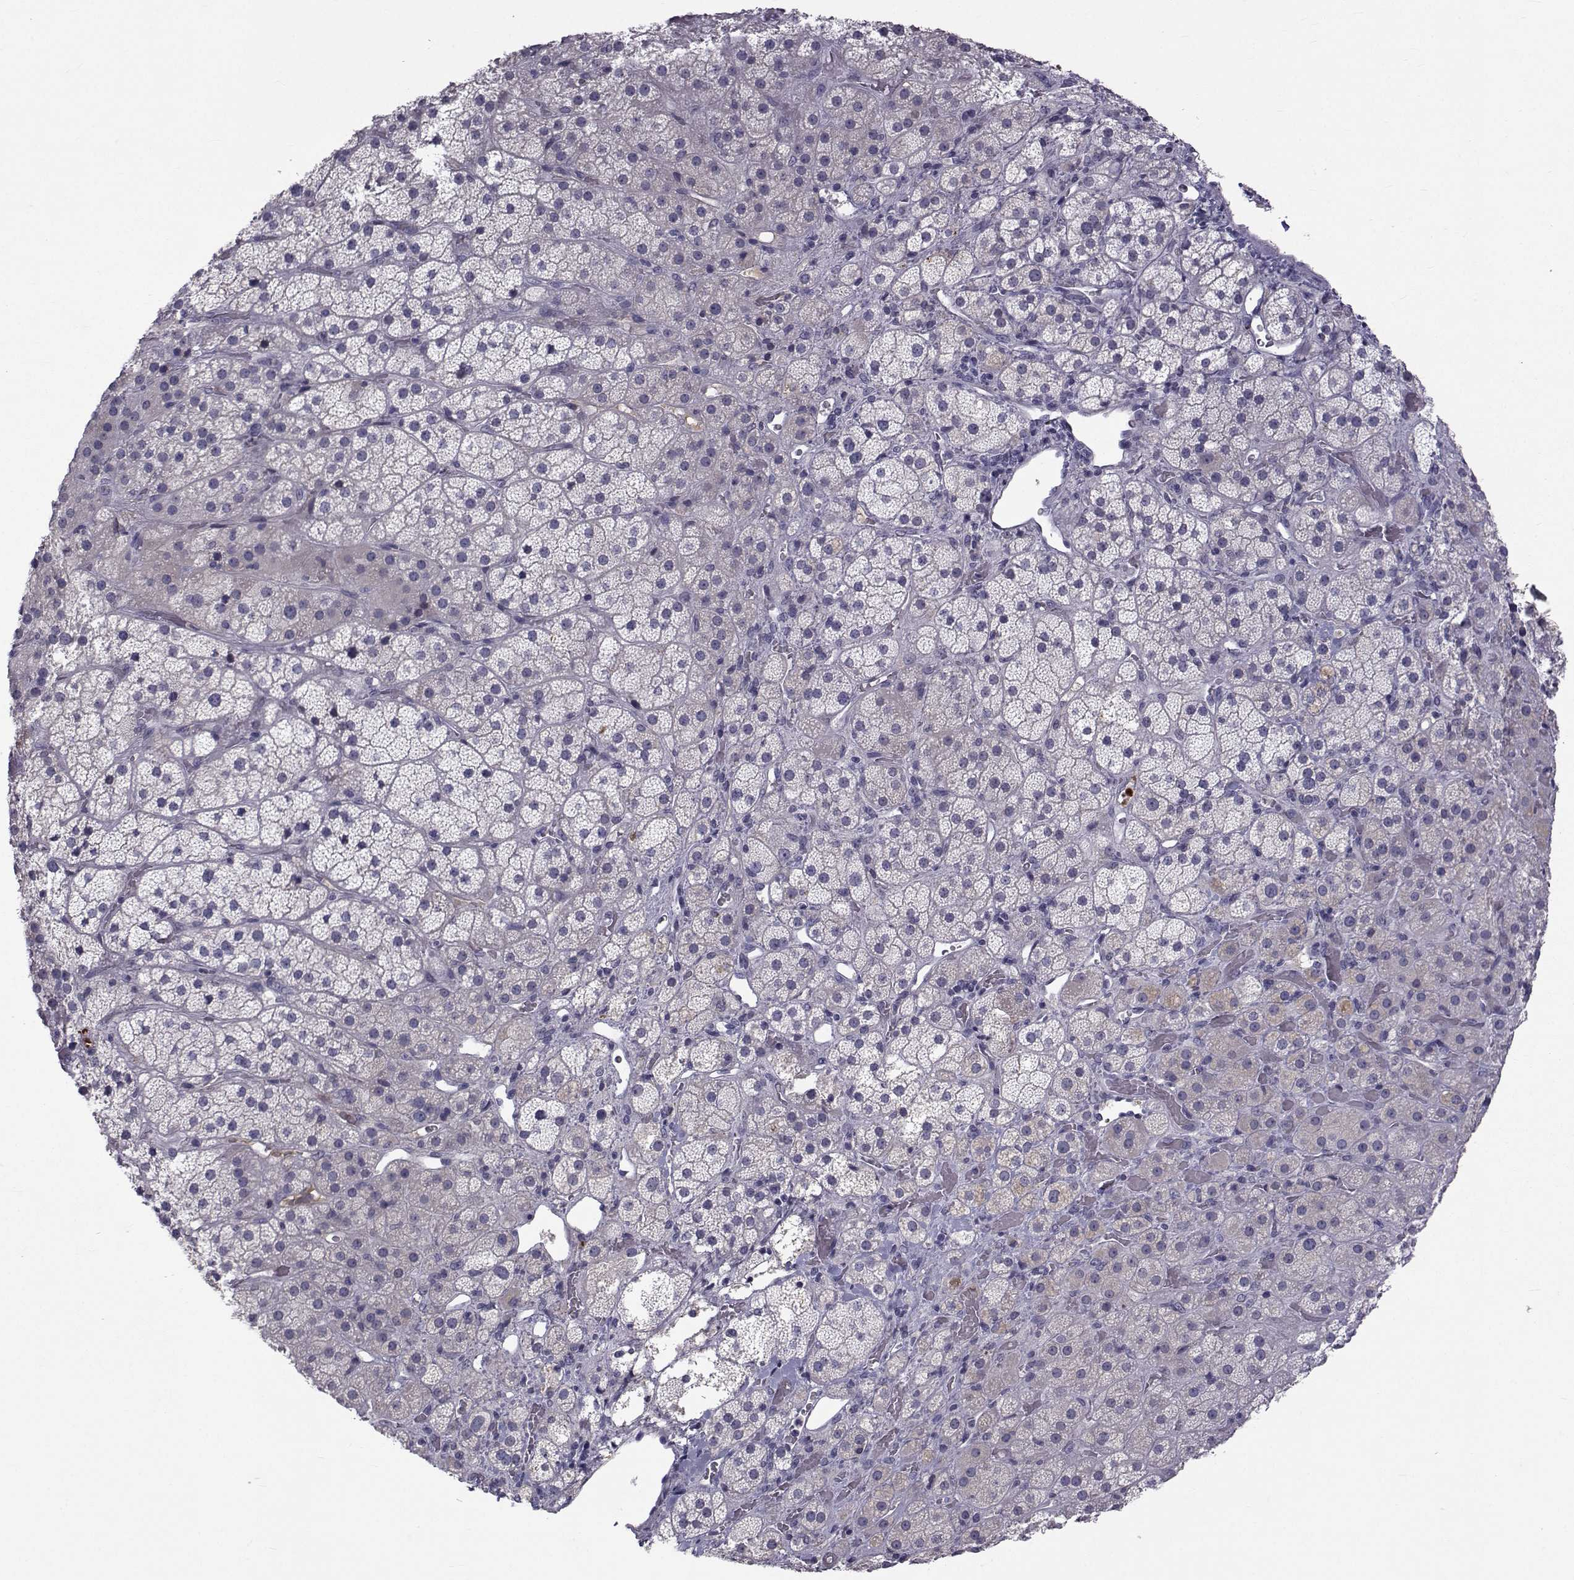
{"staining": {"intensity": "negative", "quantity": "none", "location": "none"}, "tissue": "adrenal gland", "cell_type": "Glandular cells", "image_type": "normal", "snomed": [{"axis": "morphology", "description": "Normal tissue, NOS"}, {"axis": "topography", "description": "Adrenal gland"}], "caption": "This image is of normal adrenal gland stained with immunohistochemistry (IHC) to label a protein in brown with the nuclei are counter-stained blue. There is no staining in glandular cells. Brightfield microscopy of immunohistochemistry stained with DAB (3,3'-diaminobenzidine) (brown) and hematoxylin (blue), captured at high magnification.", "gene": "TNFRSF11B", "patient": {"sex": "male", "age": 57}}